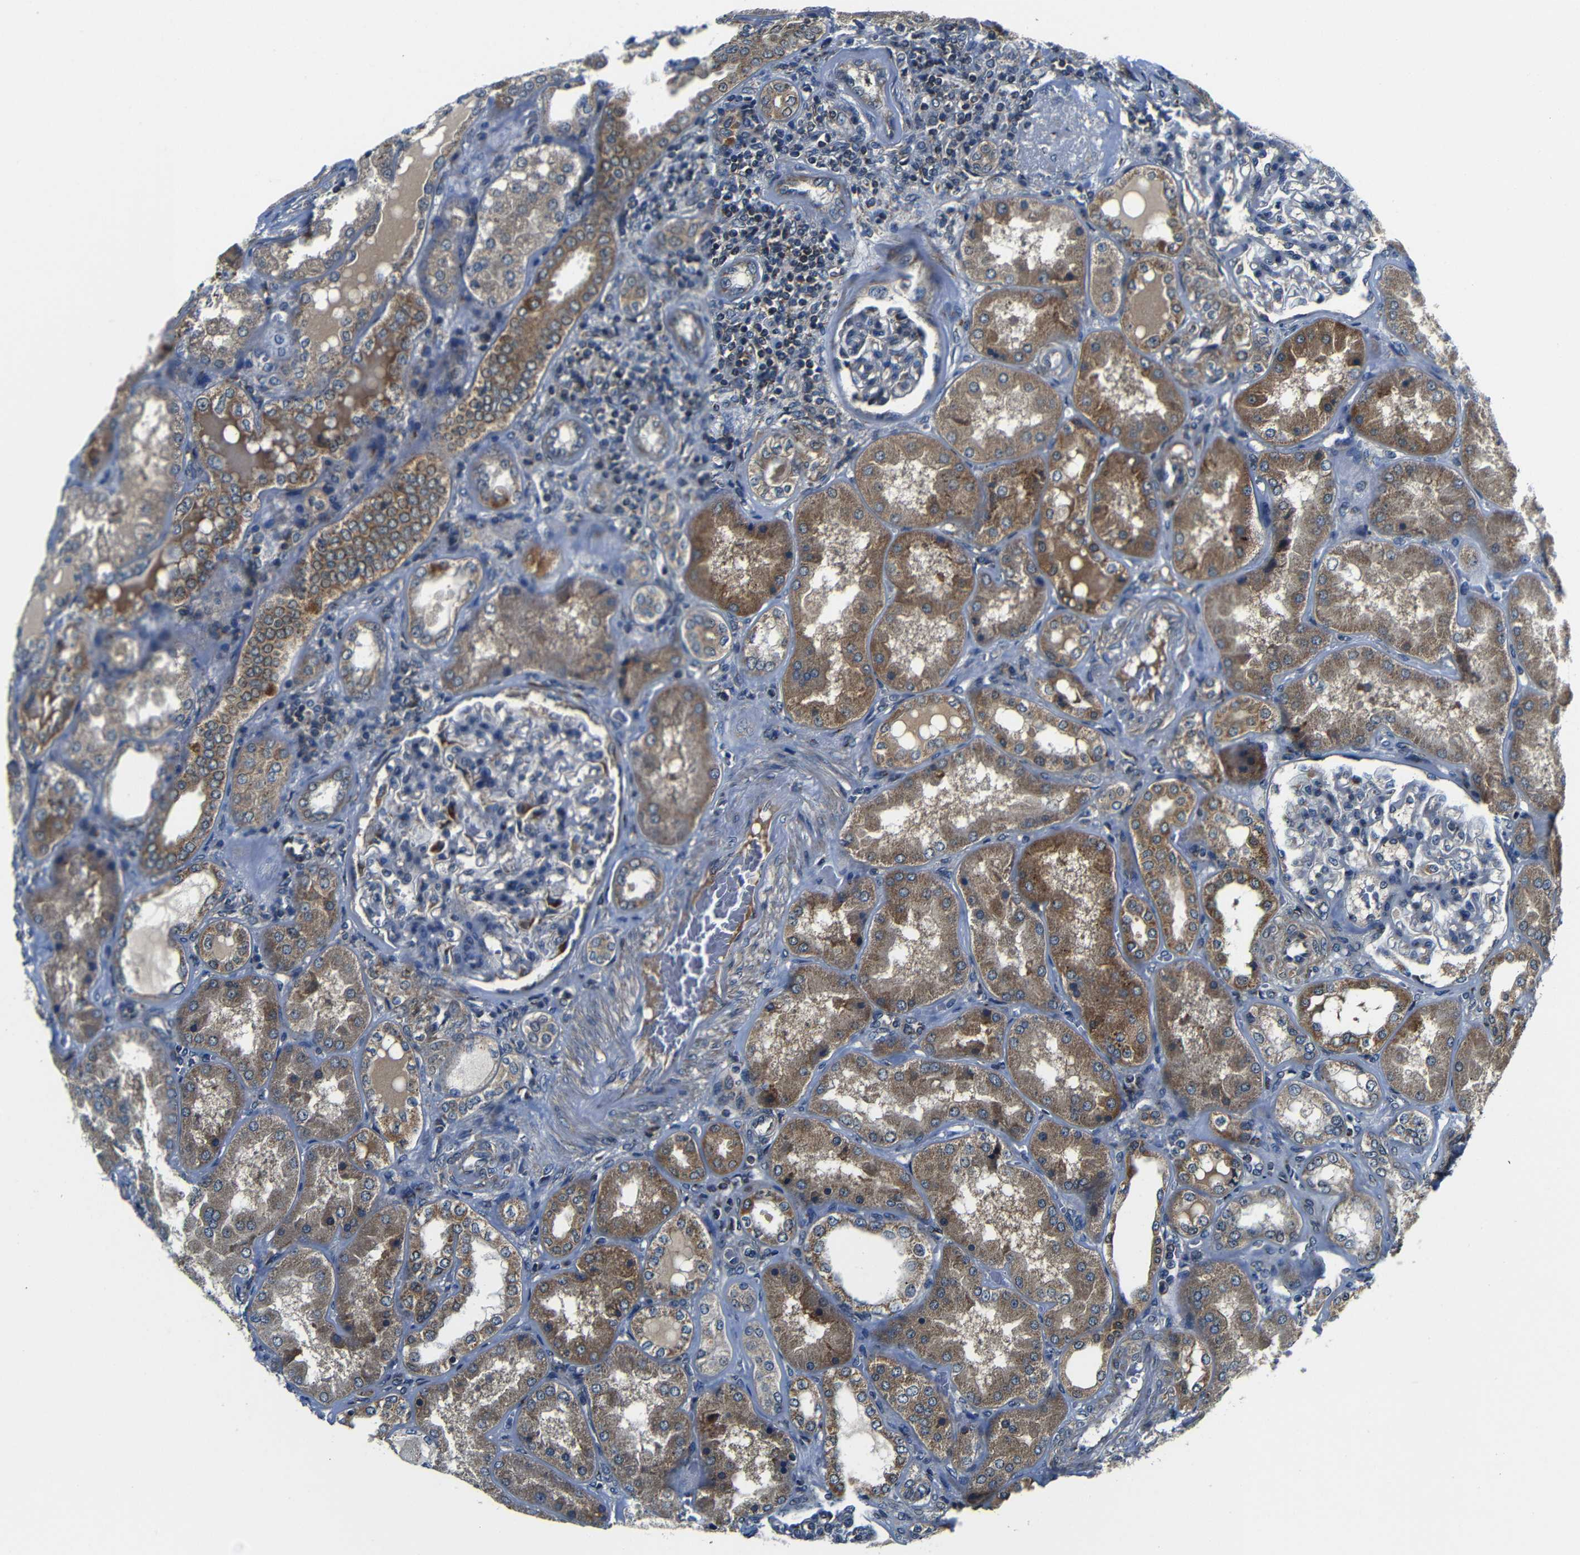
{"staining": {"intensity": "moderate", "quantity": "<25%", "location": "cytoplasmic/membranous"}, "tissue": "kidney", "cell_type": "Cells in glomeruli", "image_type": "normal", "snomed": [{"axis": "morphology", "description": "Normal tissue, NOS"}, {"axis": "topography", "description": "Kidney"}], "caption": "Protein staining displays moderate cytoplasmic/membranous expression in about <25% of cells in glomeruli in normal kidney. The staining was performed using DAB (3,3'-diaminobenzidine) to visualize the protein expression in brown, while the nuclei were stained in blue with hematoxylin (Magnification: 20x).", "gene": "FKBP14", "patient": {"sex": "female", "age": 56}}